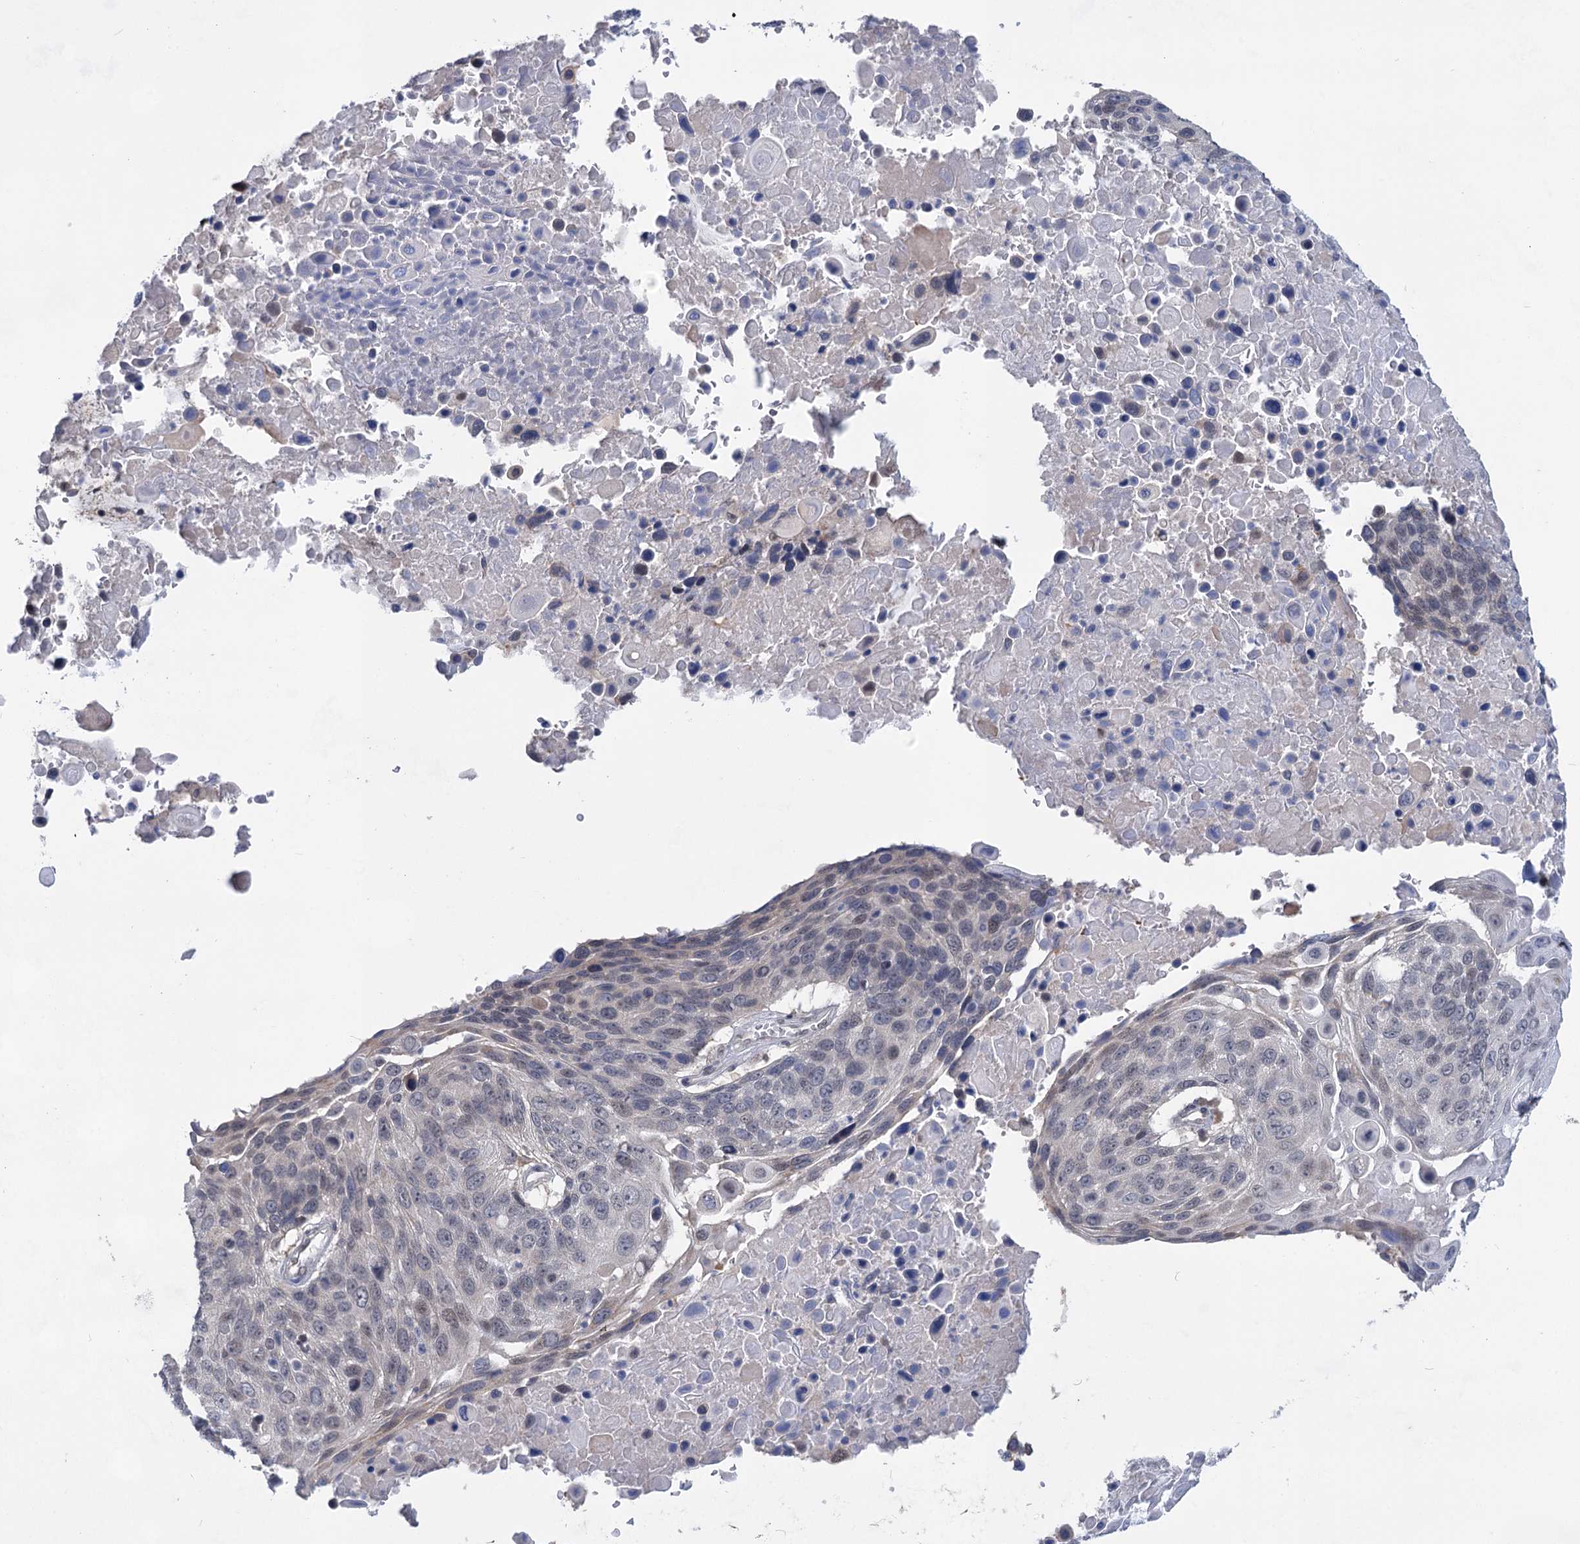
{"staining": {"intensity": "moderate", "quantity": "<25%", "location": "cytoplasmic/membranous"}, "tissue": "lung cancer", "cell_type": "Tumor cells", "image_type": "cancer", "snomed": [{"axis": "morphology", "description": "Squamous cell carcinoma, NOS"}, {"axis": "topography", "description": "Lung"}], "caption": "Immunohistochemistry histopathology image of neoplastic tissue: human lung cancer stained using IHC displays low levels of moderate protein expression localized specifically in the cytoplasmic/membranous of tumor cells, appearing as a cytoplasmic/membranous brown color.", "gene": "TTC17", "patient": {"sex": "male", "age": 66}}